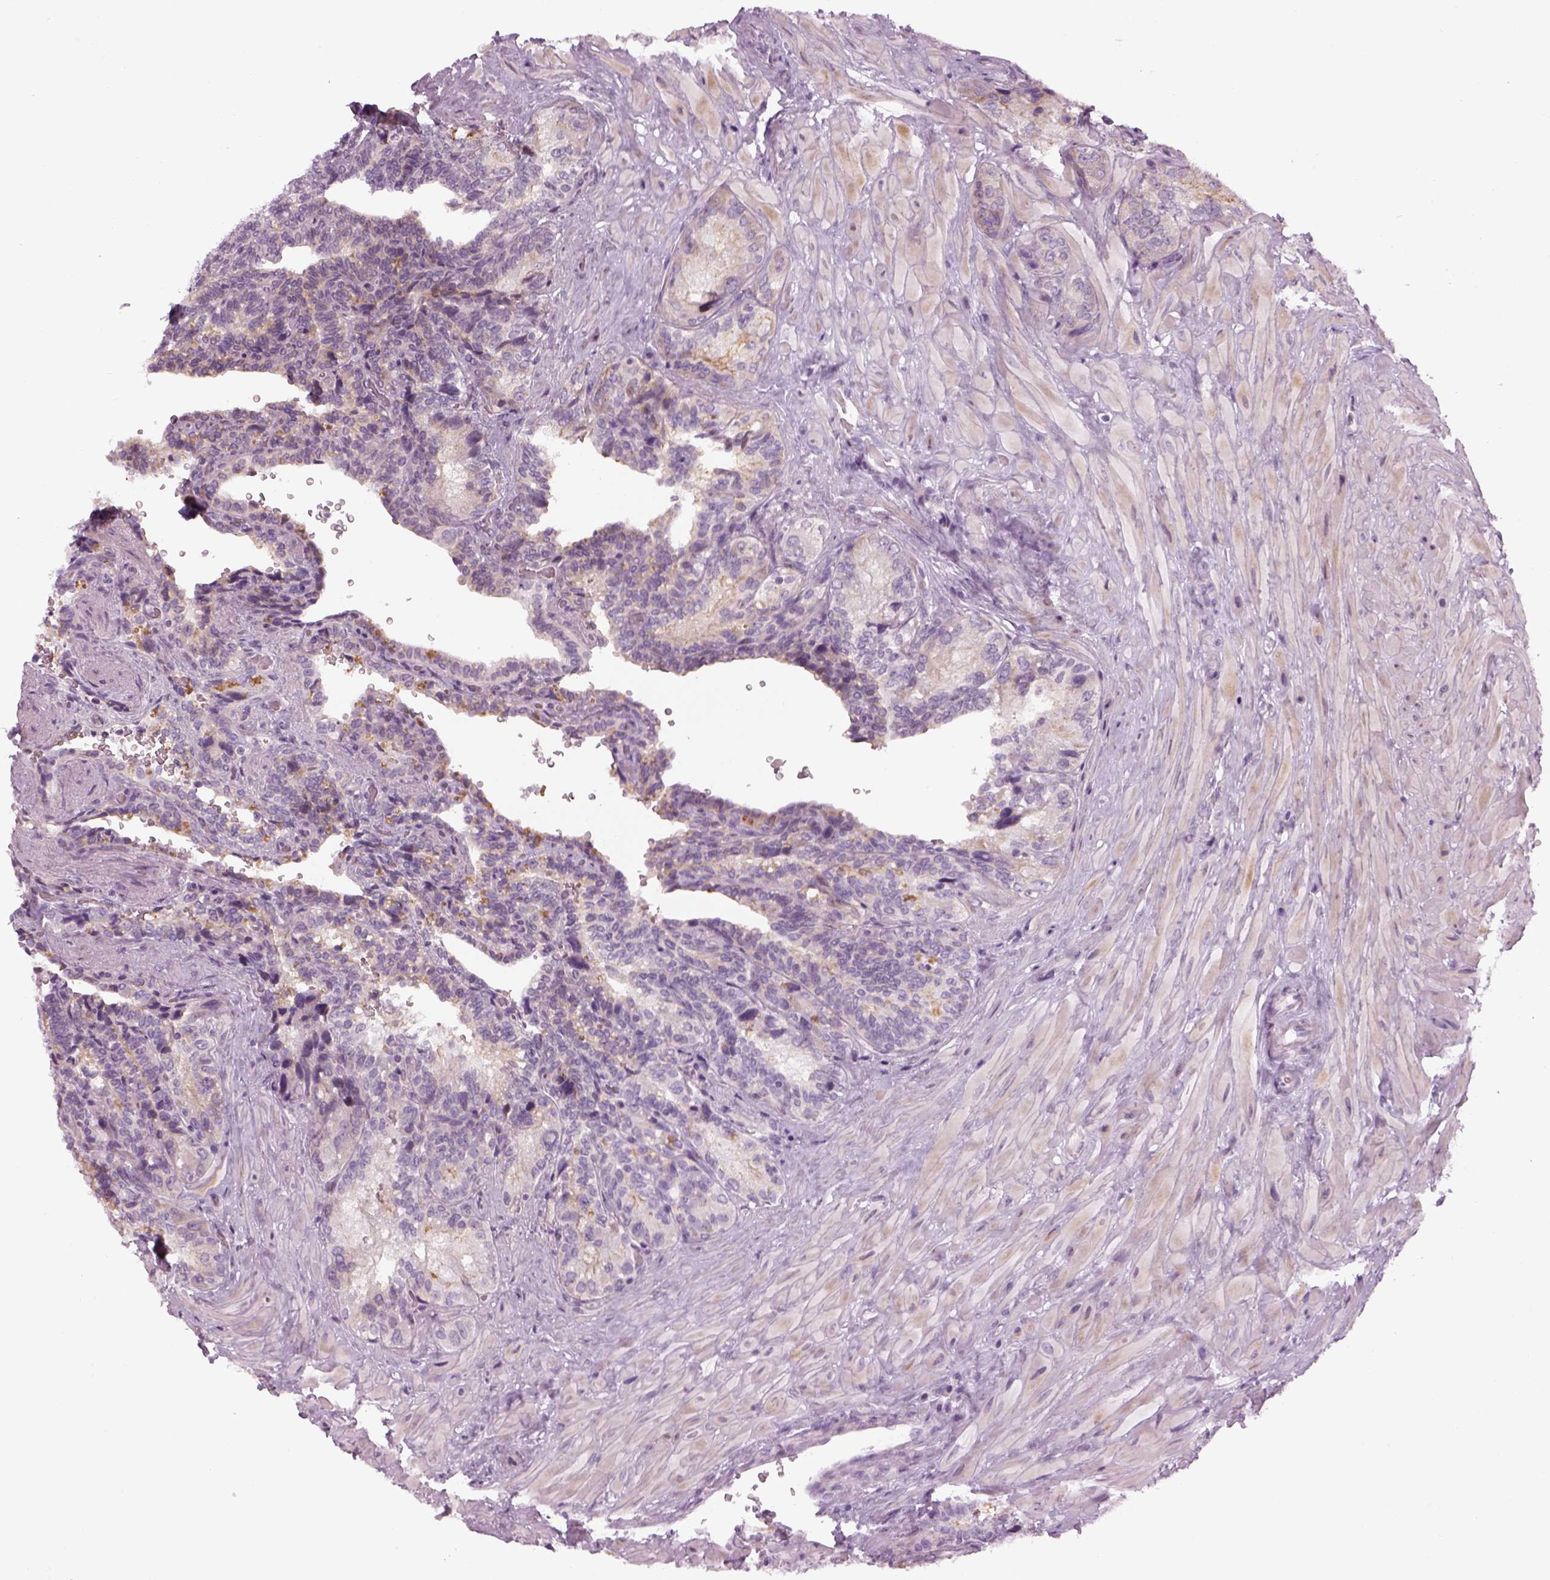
{"staining": {"intensity": "negative", "quantity": "none", "location": "none"}, "tissue": "seminal vesicle", "cell_type": "Glandular cells", "image_type": "normal", "snomed": [{"axis": "morphology", "description": "Normal tissue, NOS"}, {"axis": "topography", "description": "Seminal veicle"}], "caption": "Benign seminal vesicle was stained to show a protein in brown. There is no significant positivity in glandular cells. Brightfield microscopy of immunohistochemistry (IHC) stained with DAB (brown) and hematoxylin (blue), captured at high magnification.", "gene": "LRRIQ3", "patient": {"sex": "male", "age": 69}}